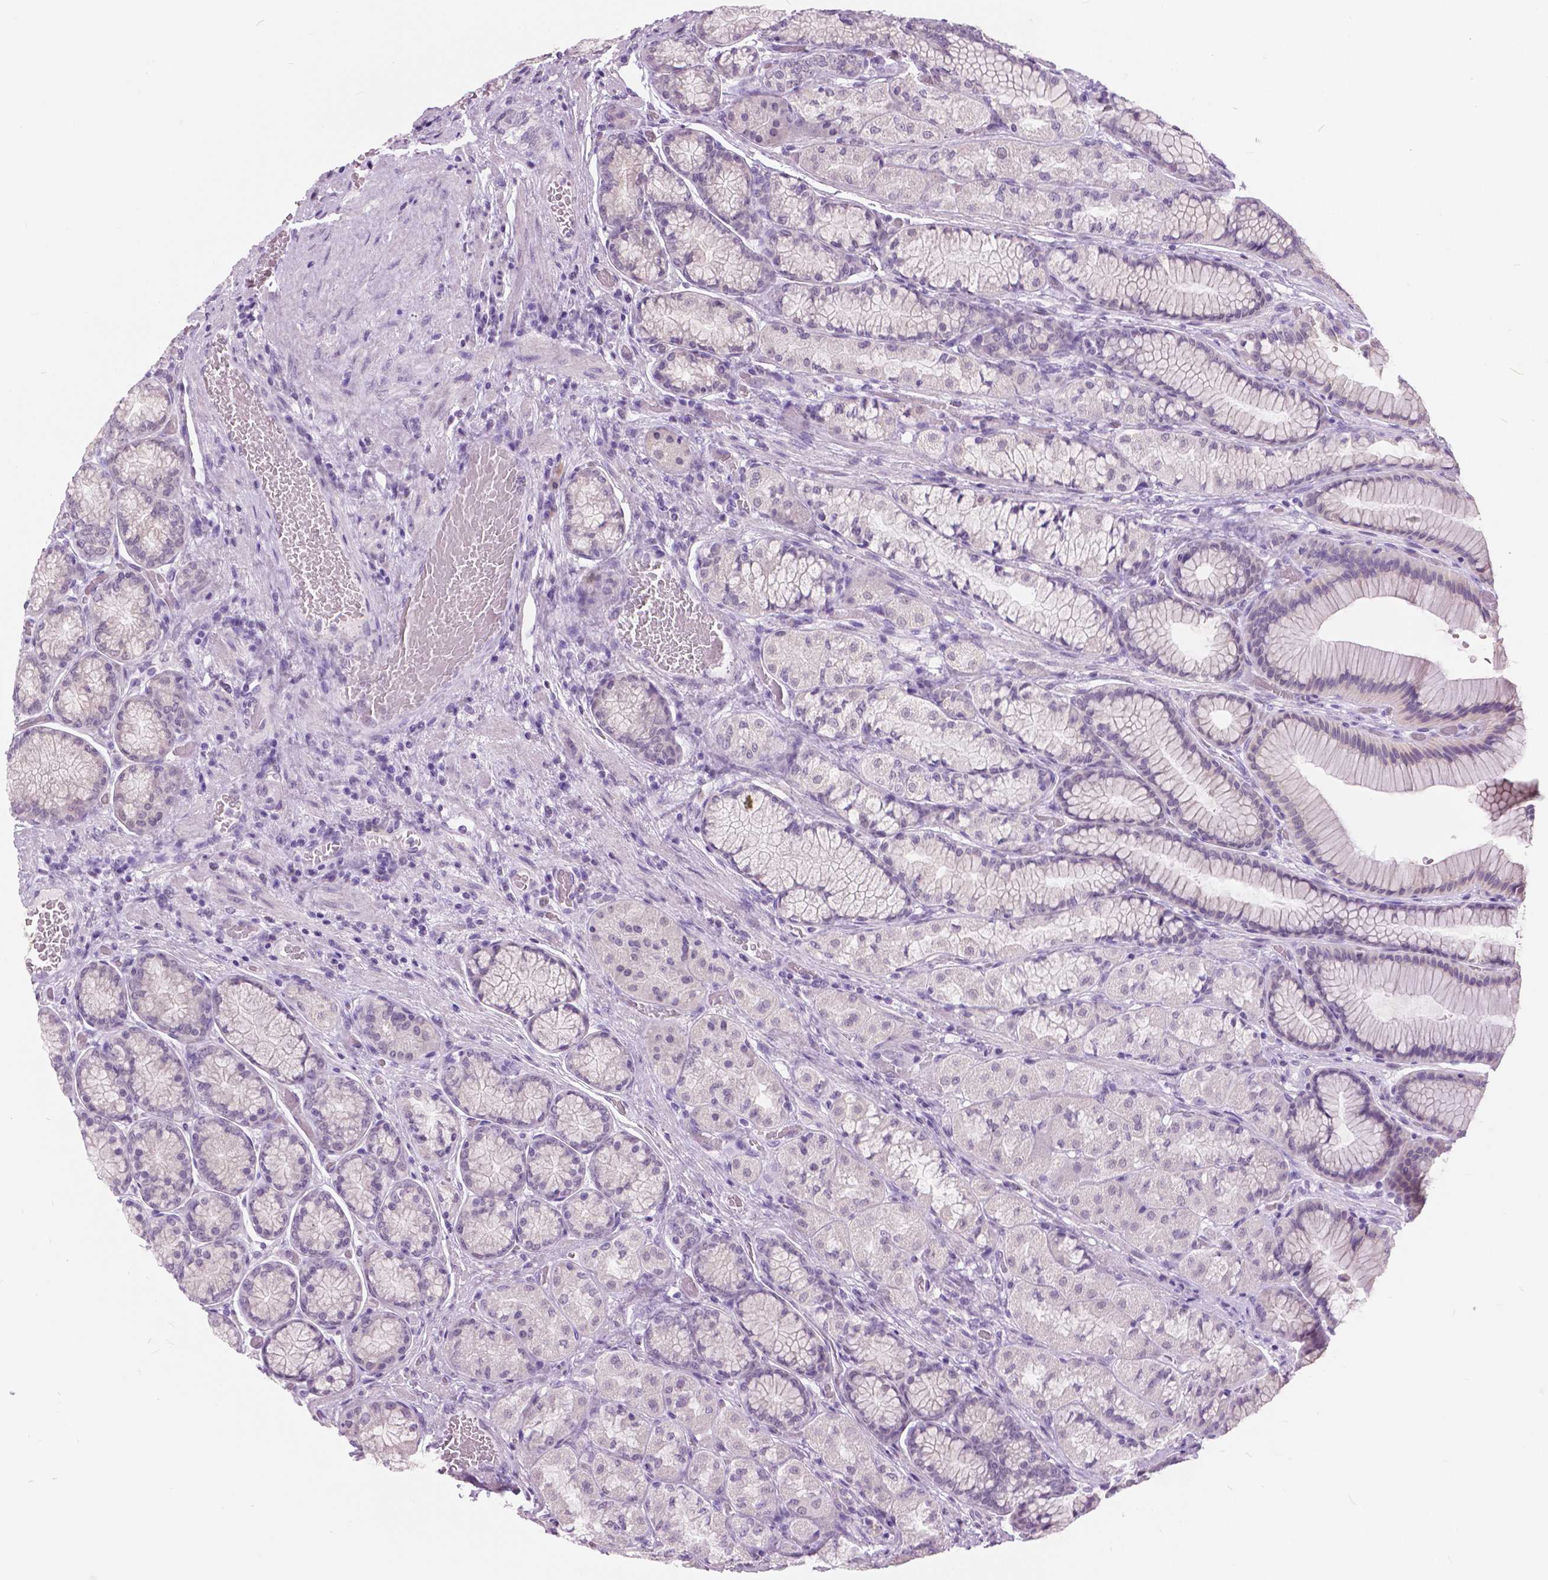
{"staining": {"intensity": "weak", "quantity": "<25%", "location": "cytoplasmic/membranous"}, "tissue": "stomach", "cell_type": "Glandular cells", "image_type": "normal", "snomed": [{"axis": "morphology", "description": "Normal tissue, NOS"}, {"axis": "morphology", "description": "Adenocarcinoma, NOS"}, {"axis": "morphology", "description": "Adenocarcinoma, High grade"}, {"axis": "topography", "description": "Stomach, upper"}, {"axis": "topography", "description": "Stomach"}], "caption": "Benign stomach was stained to show a protein in brown. There is no significant positivity in glandular cells. (Immunohistochemistry, brightfield microscopy, high magnification).", "gene": "MYOM1", "patient": {"sex": "female", "age": 65}}